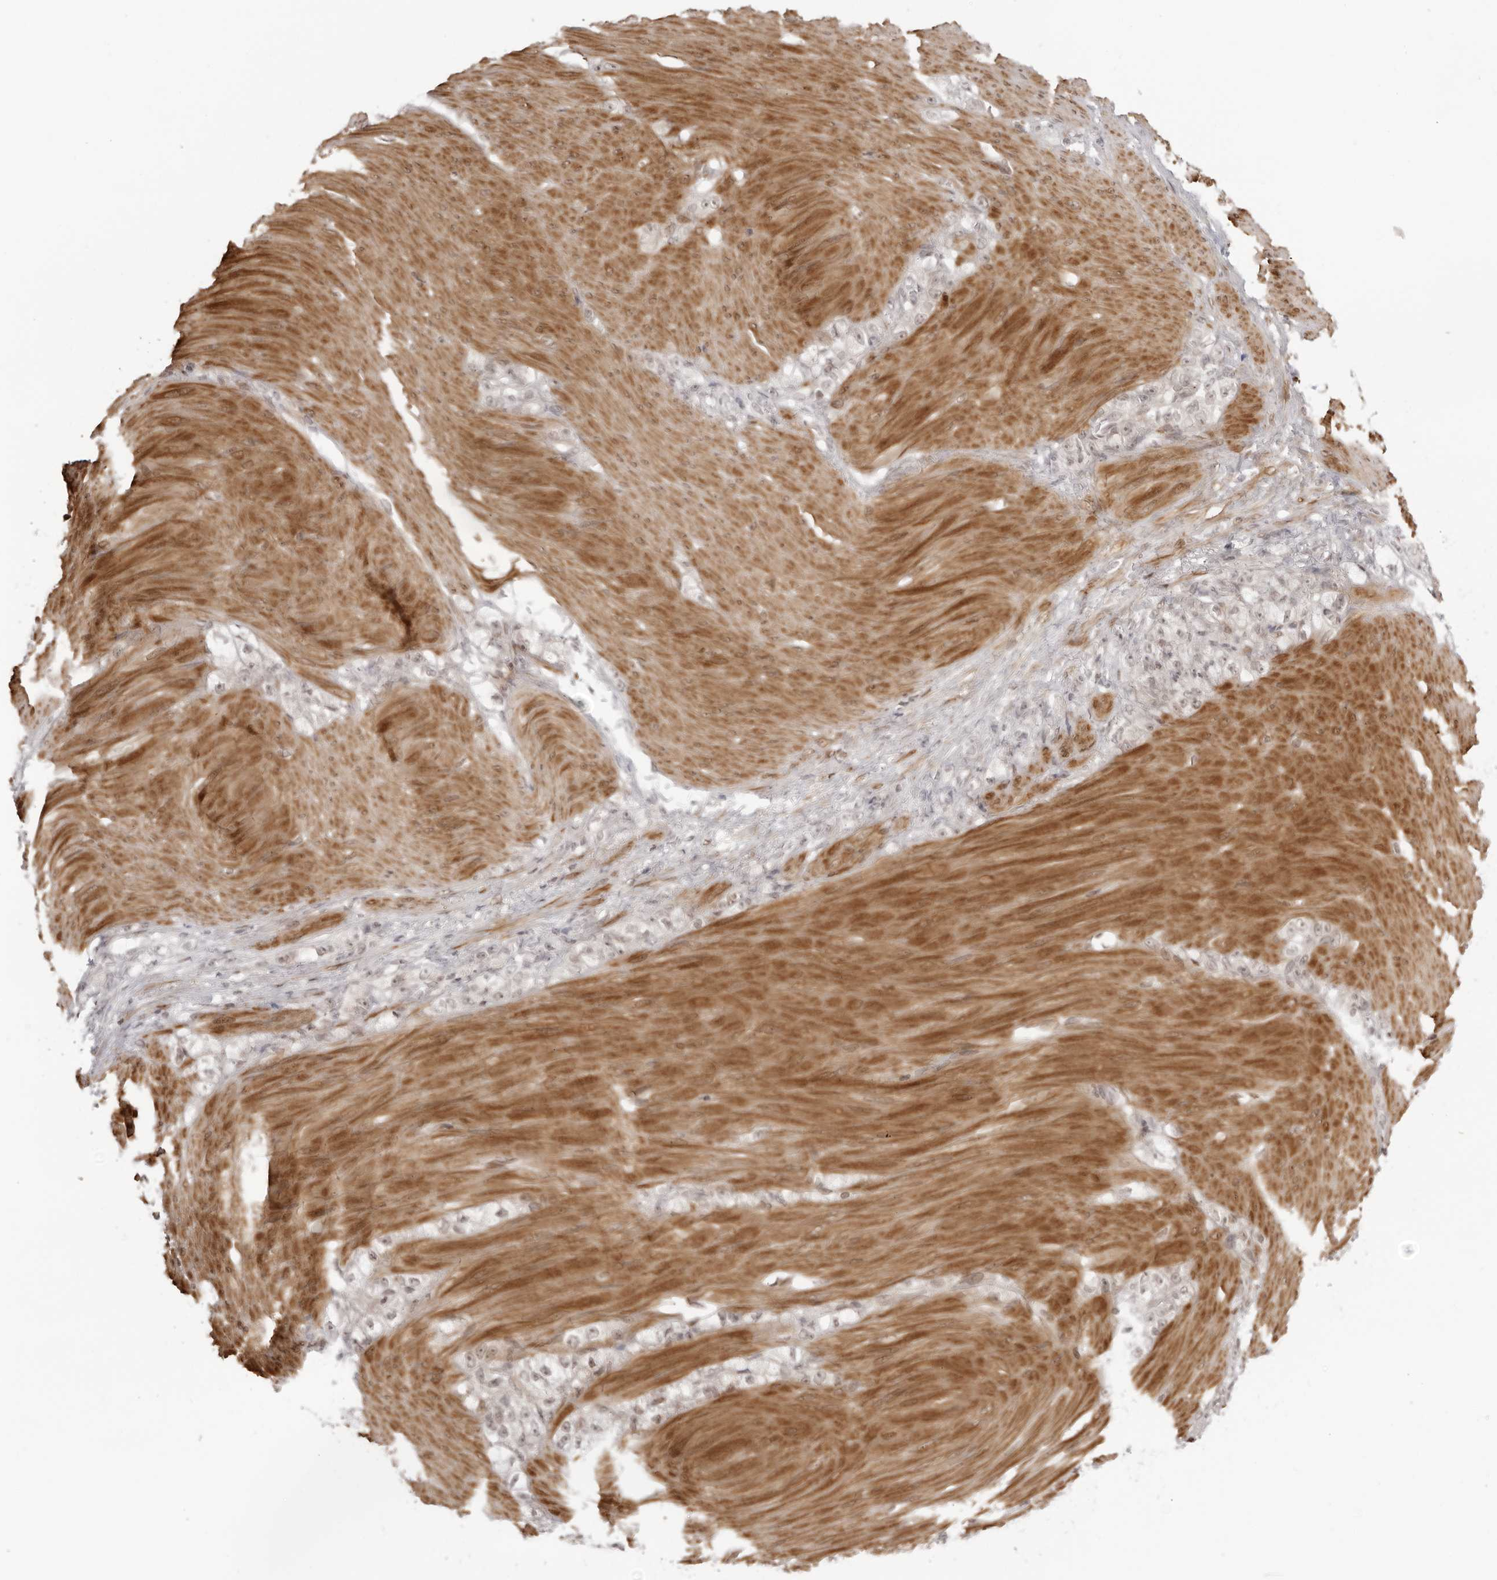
{"staining": {"intensity": "negative", "quantity": "none", "location": "none"}, "tissue": "stomach cancer", "cell_type": "Tumor cells", "image_type": "cancer", "snomed": [{"axis": "morphology", "description": "Normal tissue, NOS"}, {"axis": "morphology", "description": "Adenocarcinoma, NOS"}, {"axis": "topography", "description": "Stomach"}], "caption": "The micrograph displays no significant staining in tumor cells of stomach cancer (adenocarcinoma). (DAB (3,3'-diaminobenzidine) immunohistochemistry visualized using brightfield microscopy, high magnification).", "gene": "RNF146", "patient": {"sex": "male", "age": 82}}